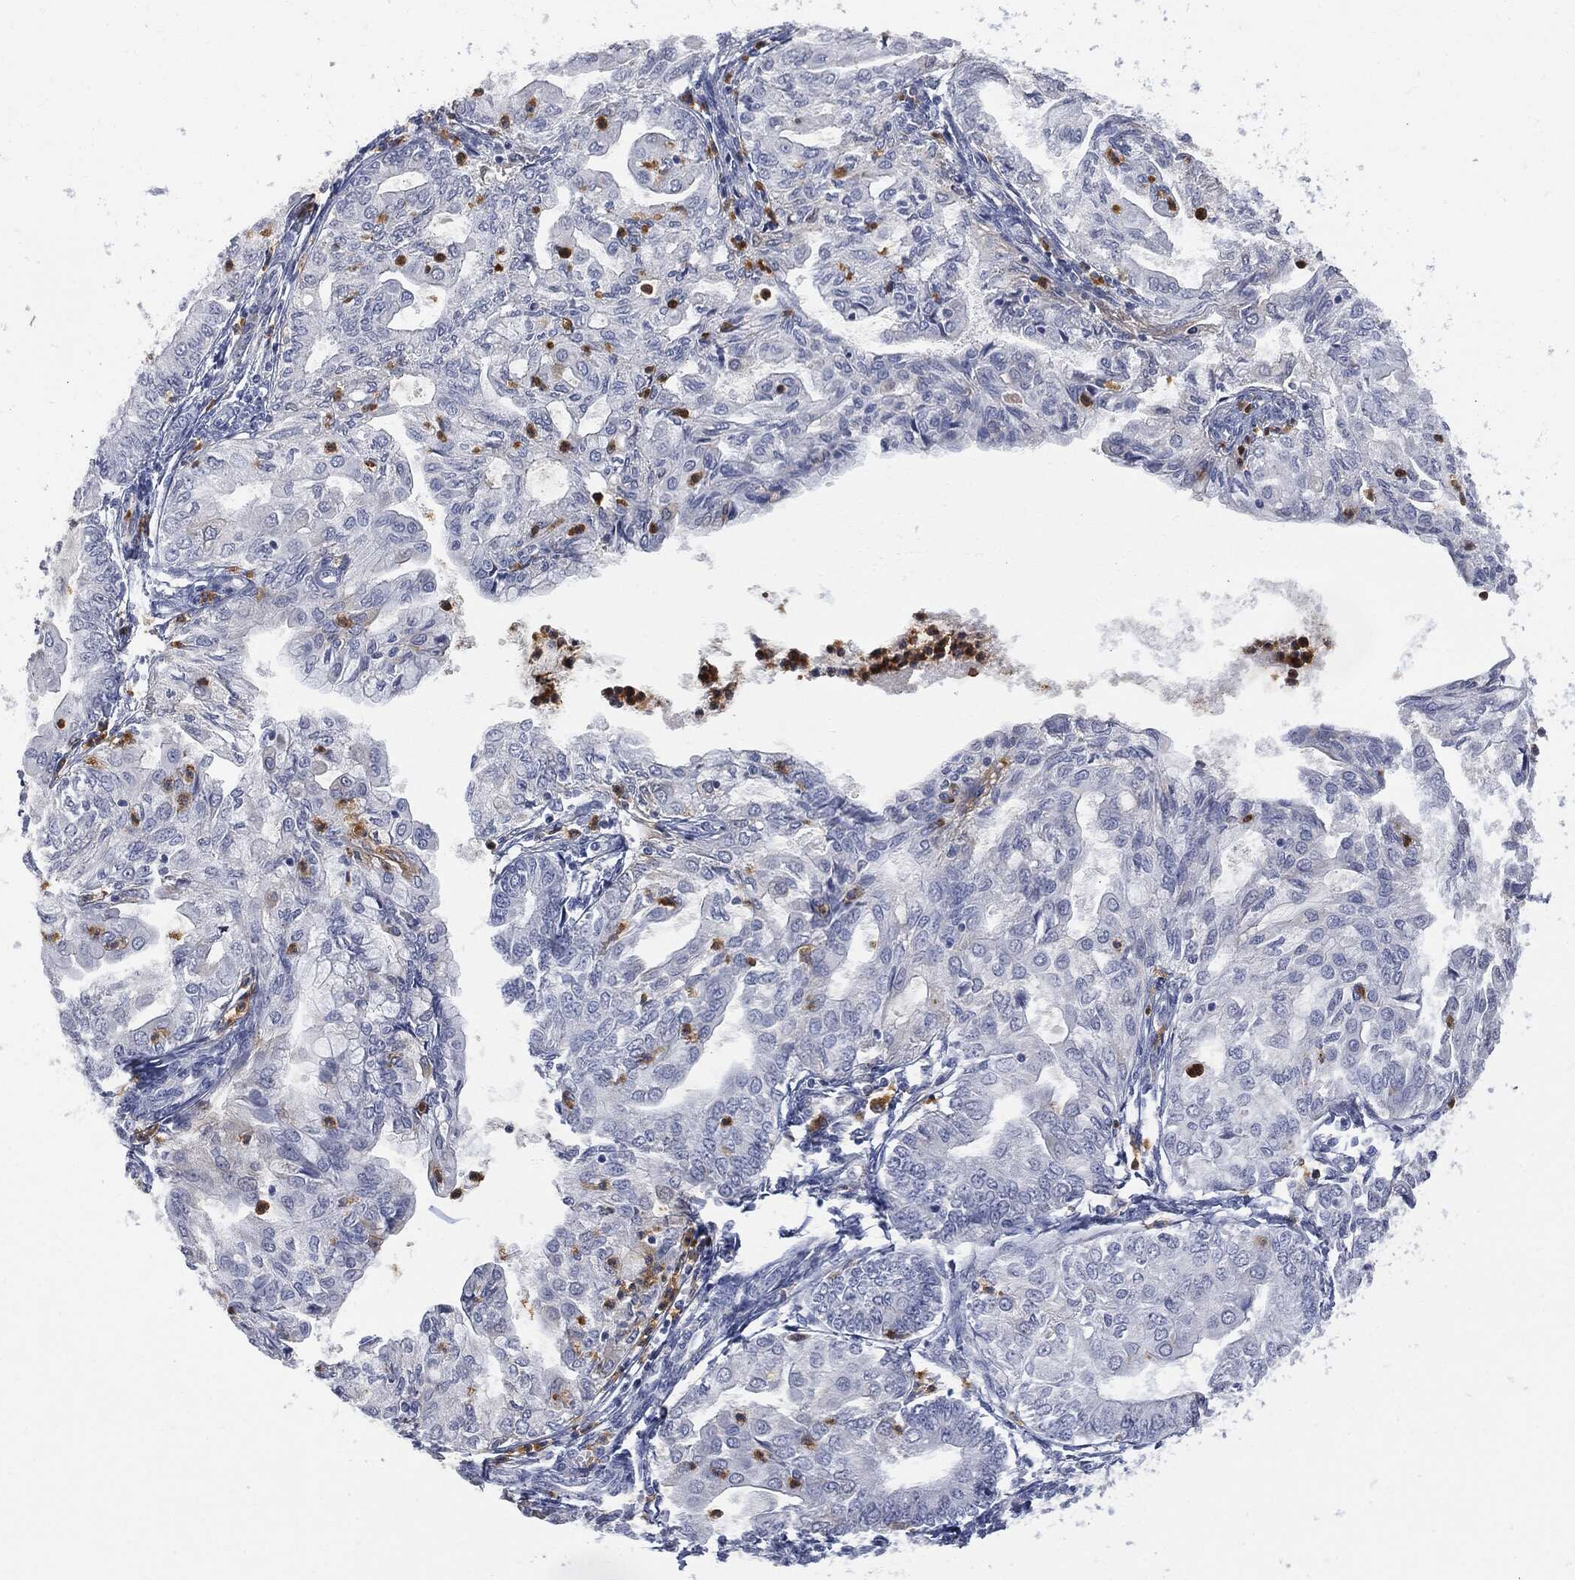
{"staining": {"intensity": "negative", "quantity": "none", "location": "none"}, "tissue": "endometrial cancer", "cell_type": "Tumor cells", "image_type": "cancer", "snomed": [{"axis": "morphology", "description": "Adenocarcinoma, NOS"}, {"axis": "topography", "description": "Endometrium"}], "caption": "Immunohistochemistry (IHC) photomicrograph of neoplastic tissue: human adenocarcinoma (endometrial) stained with DAB (3,3'-diaminobenzidine) displays no significant protein positivity in tumor cells. The staining is performed using DAB brown chromogen with nuclei counter-stained in using hematoxylin.", "gene": "BTK", "patient": {"sex": "female", "age": 68}}